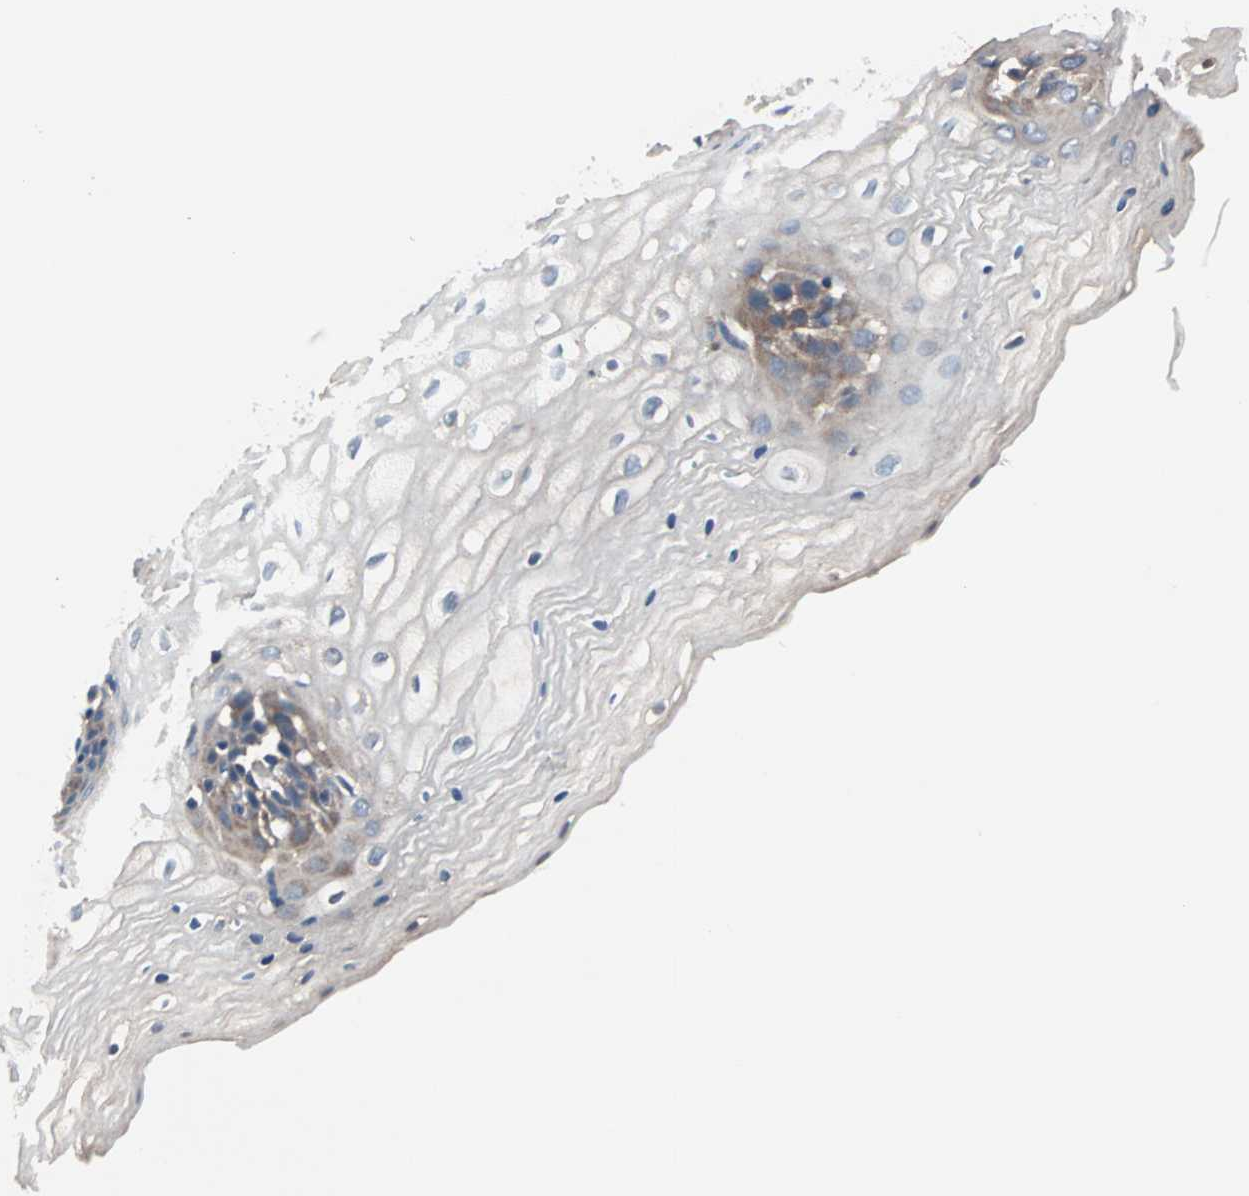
{"staining": {"intensity": "weak", "quantity": "<25%", "location": "cytoplasmic/membranous"}, "tissue": "vagina", "cell_type": "Squamous epithelial cells", "image_type": "normal", "snomed": [{"axis": "morphology", "description": "Normal tissue, NOS"}, {"axis": "topography", "description": "Vagina"}], "caption": "DAB (3,3'-diaminobenzidine) immunohistochemical staining of unremarkable human vagina displays no significant expression in squamous epithelial cells.", "gene": "CAD", "patient": {"sex": "female", "age": 34}}